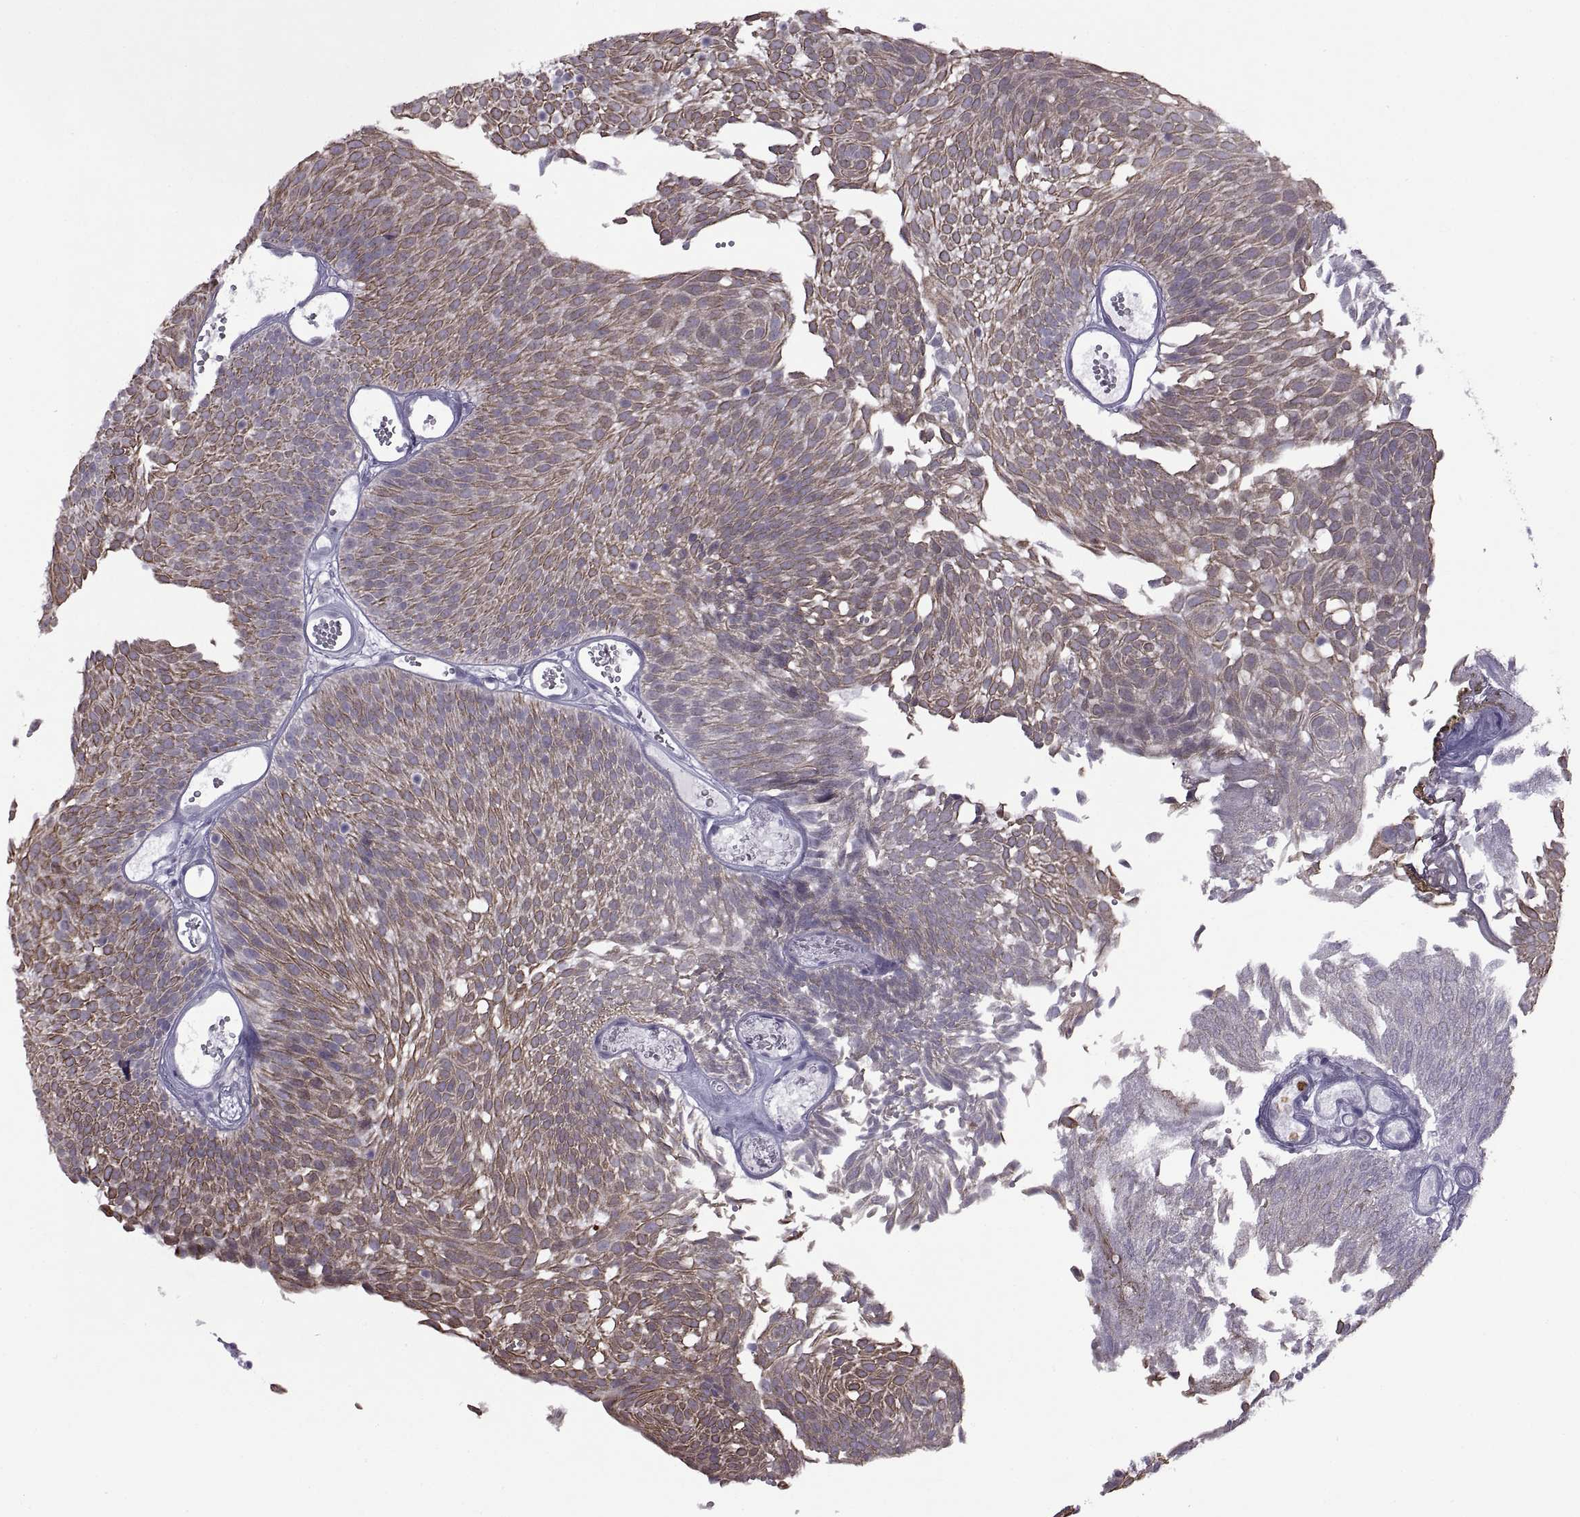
{"staining": {"intensity": "moderate", "quantity": ">75%", "location": "cytoplasmic/membranous"}, "tissue": "urothelial cancer", "cell_type": "Tumor cells", "image_type": "cancer", "snomed": [{"axis": "morphology", "description": "Urothelial carcinoma, Low grade"}, {"axis": "topography", "description": "Urinary bladder"}], "caption": "DAB (3,3'-diaminobenzidine) immunohistochemical staining of urothelial cancer reveals moderate cytoplasmic/membranous protein positivity in approximately >75% of tumor cells.", "gene": "ASIC2", "patient": {"sex": "male", "age": 52}}